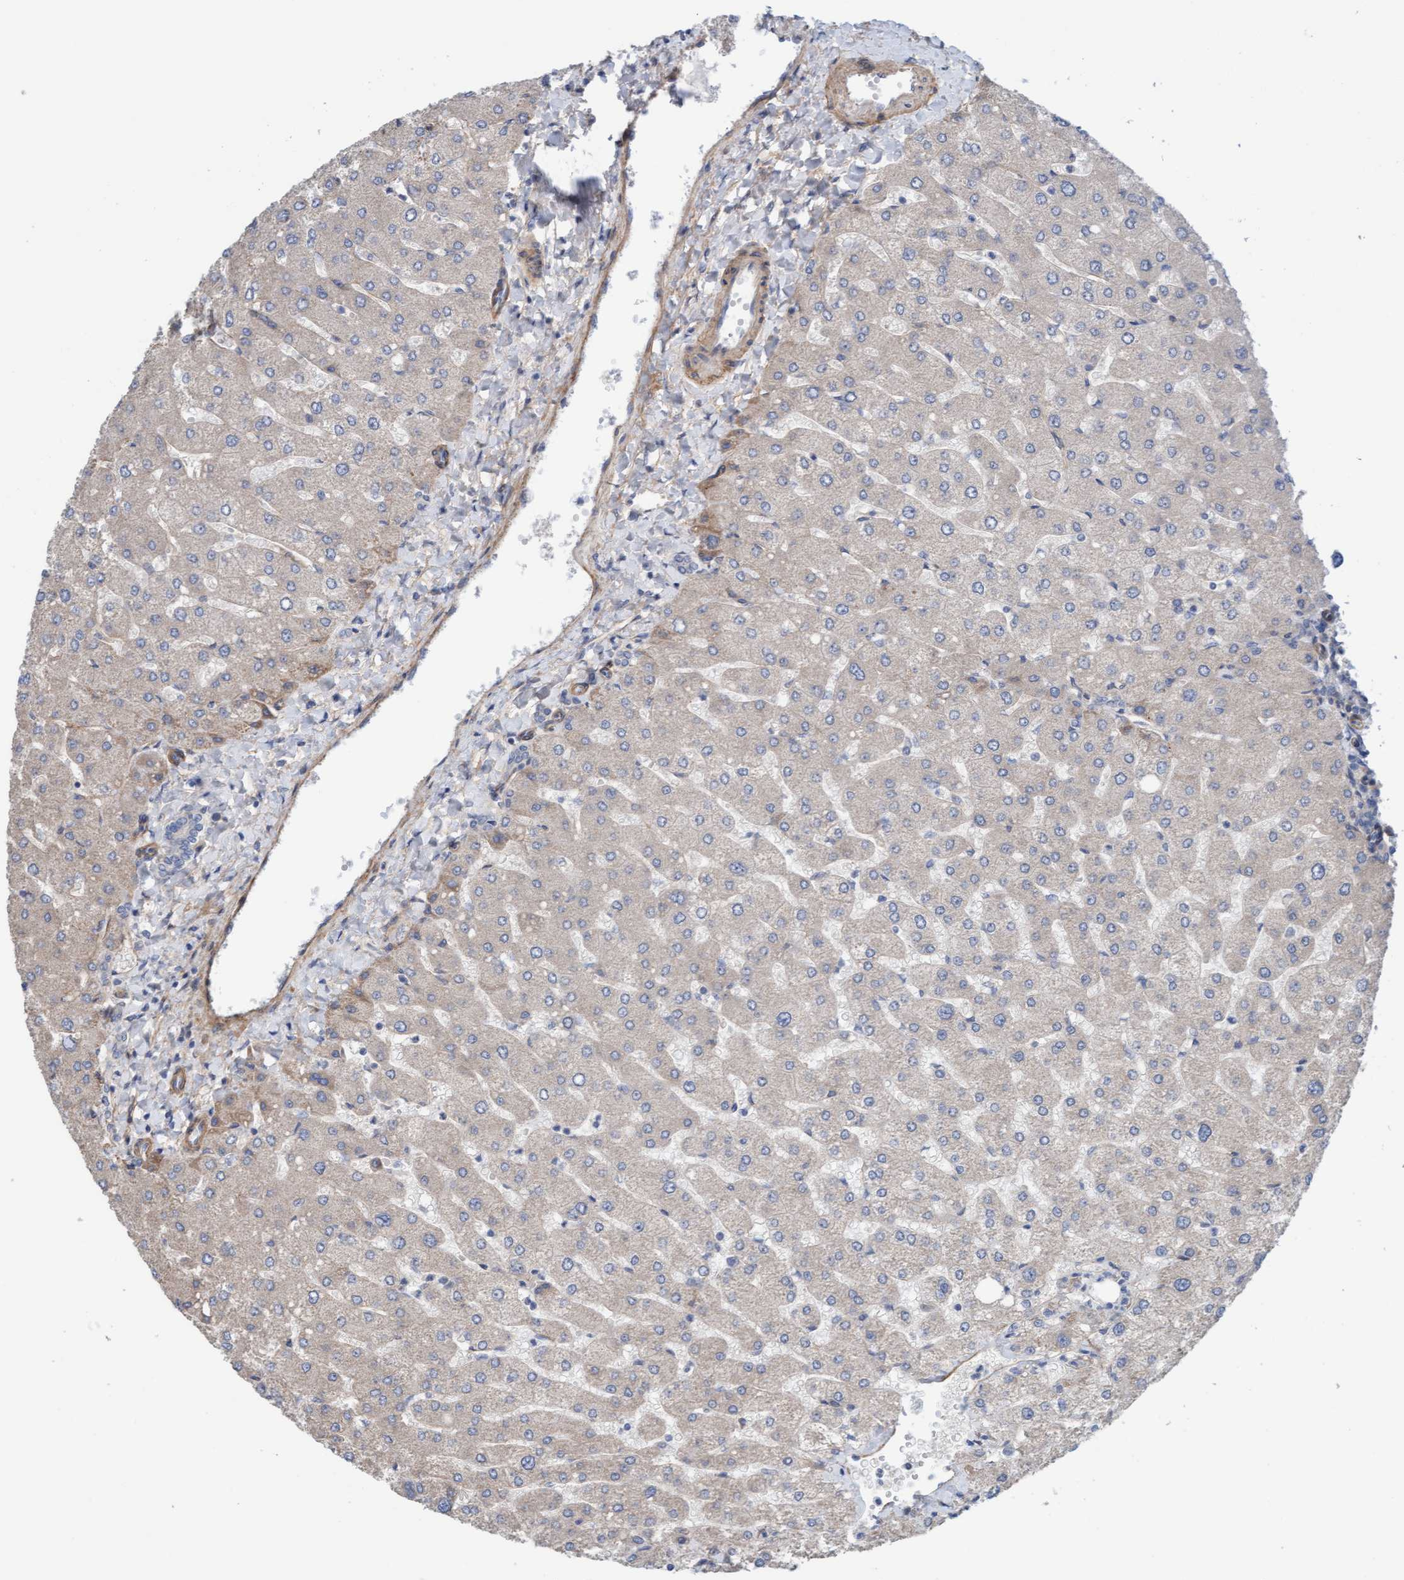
{"staining": {"intensity": "negative", "quantity": "none", "location": "none"}, "tissue": "liver", "cell_type": "Cholangiocytes", "image_type": "normal", "snomed": [{"axis": "morphology", "description": "Normal tissue, NOS"}, {"axis": "topography", "description": "Liver"}], "caption": "Immunohistochemistry (IHC) micrograph of normal liver: human liver stained with DAB reveals no significant protein expression in cholangiocytes.", "gene": "CDK5RAP3", "patient": {"sex": "male", "age": 55}}